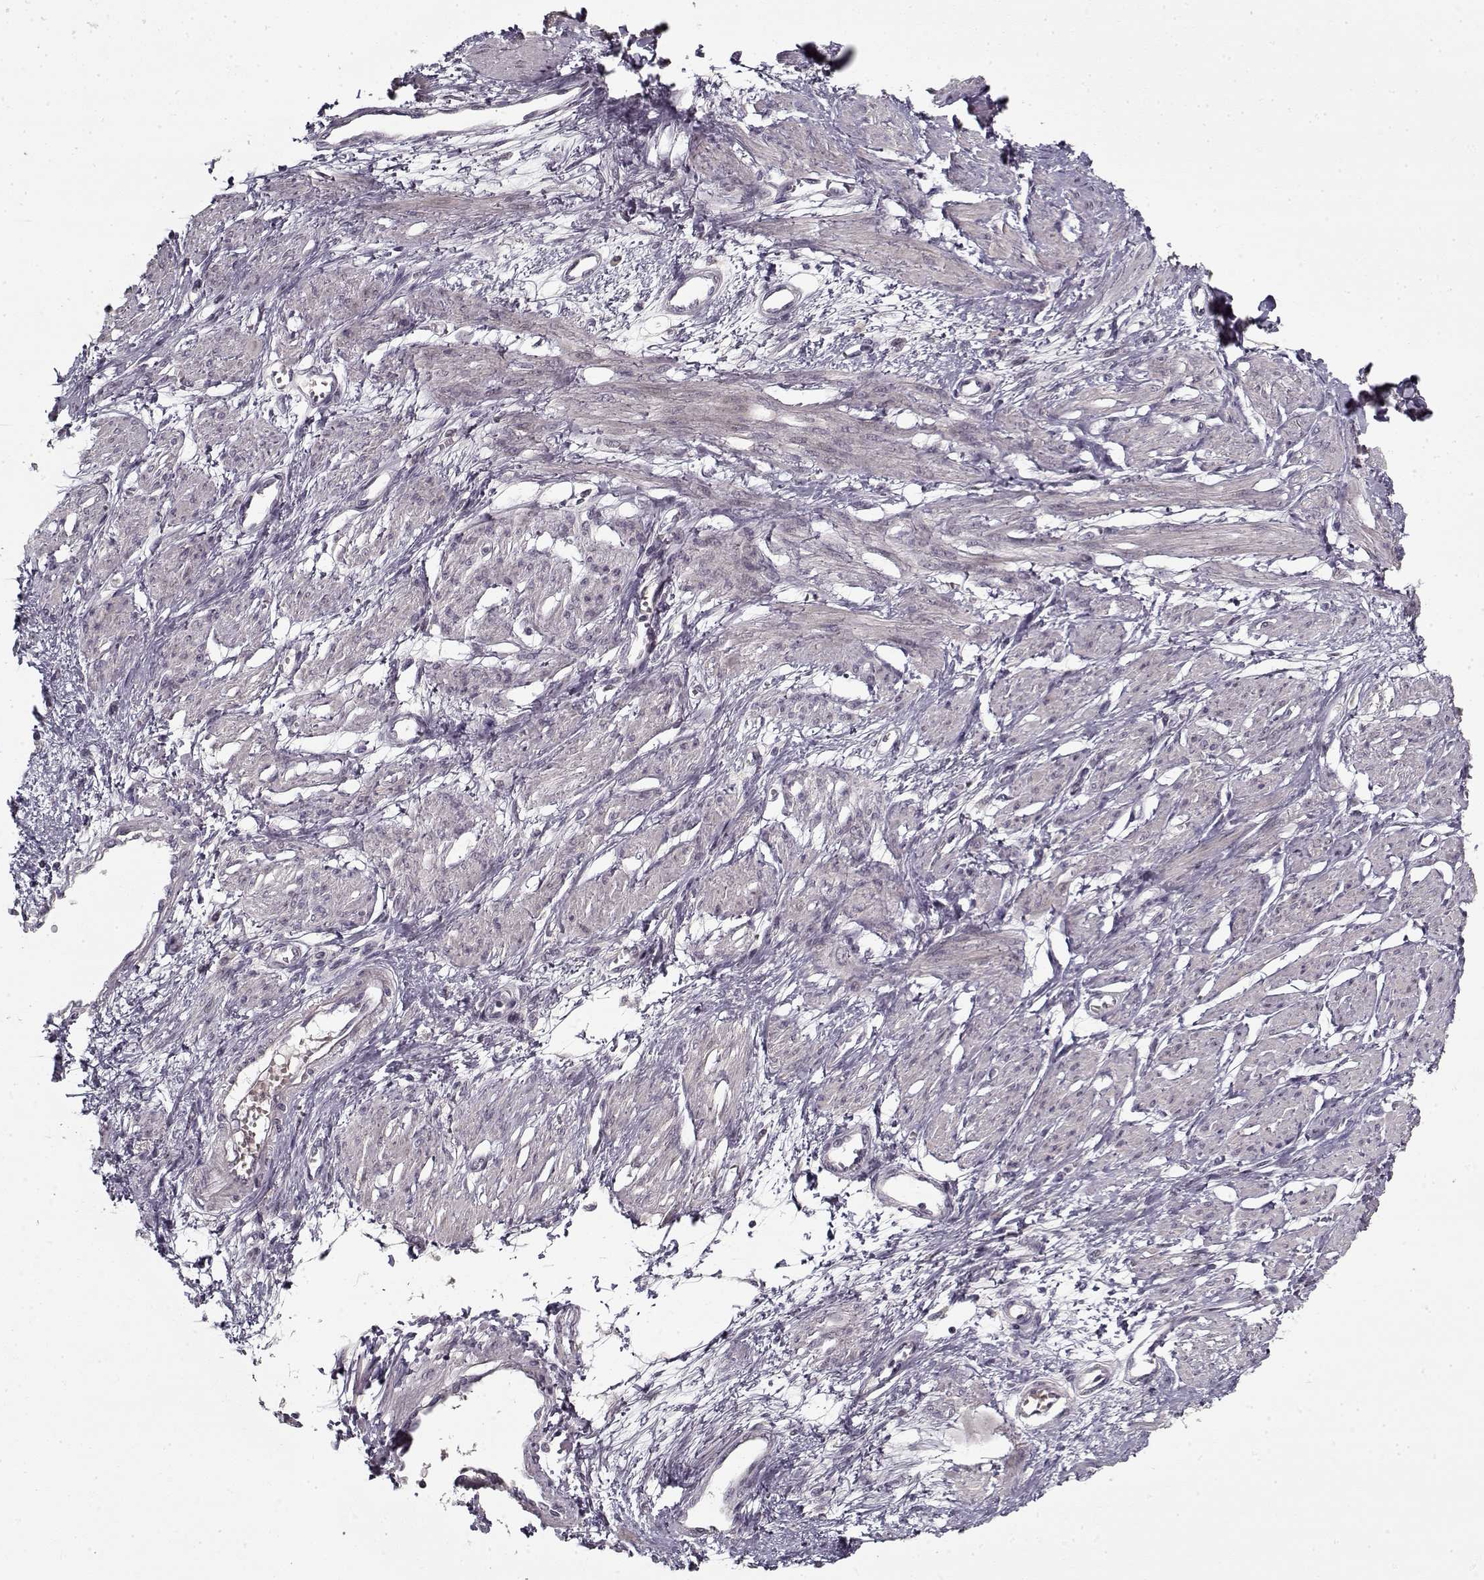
{"staining": {"intensity": "negative", "quantity": "none", "location": "none"}, "tissue": "smooth muscle", "cell_type": "Smooth muscle cells", "image_type": "normal", "snomed": [{"axis": "morphology", "description": "Normal tissue, NOS"}, {"axis": "topography", "description": "Smooth muscle"}, {"axis": "topography", "description": "Uterus"}], "caption": "Histopathology image shows no protein expression in smooth muscle cells of normal smooth muscle.", "gene": "LAMA2", "patient": {"sex": "female", "age": 39}}